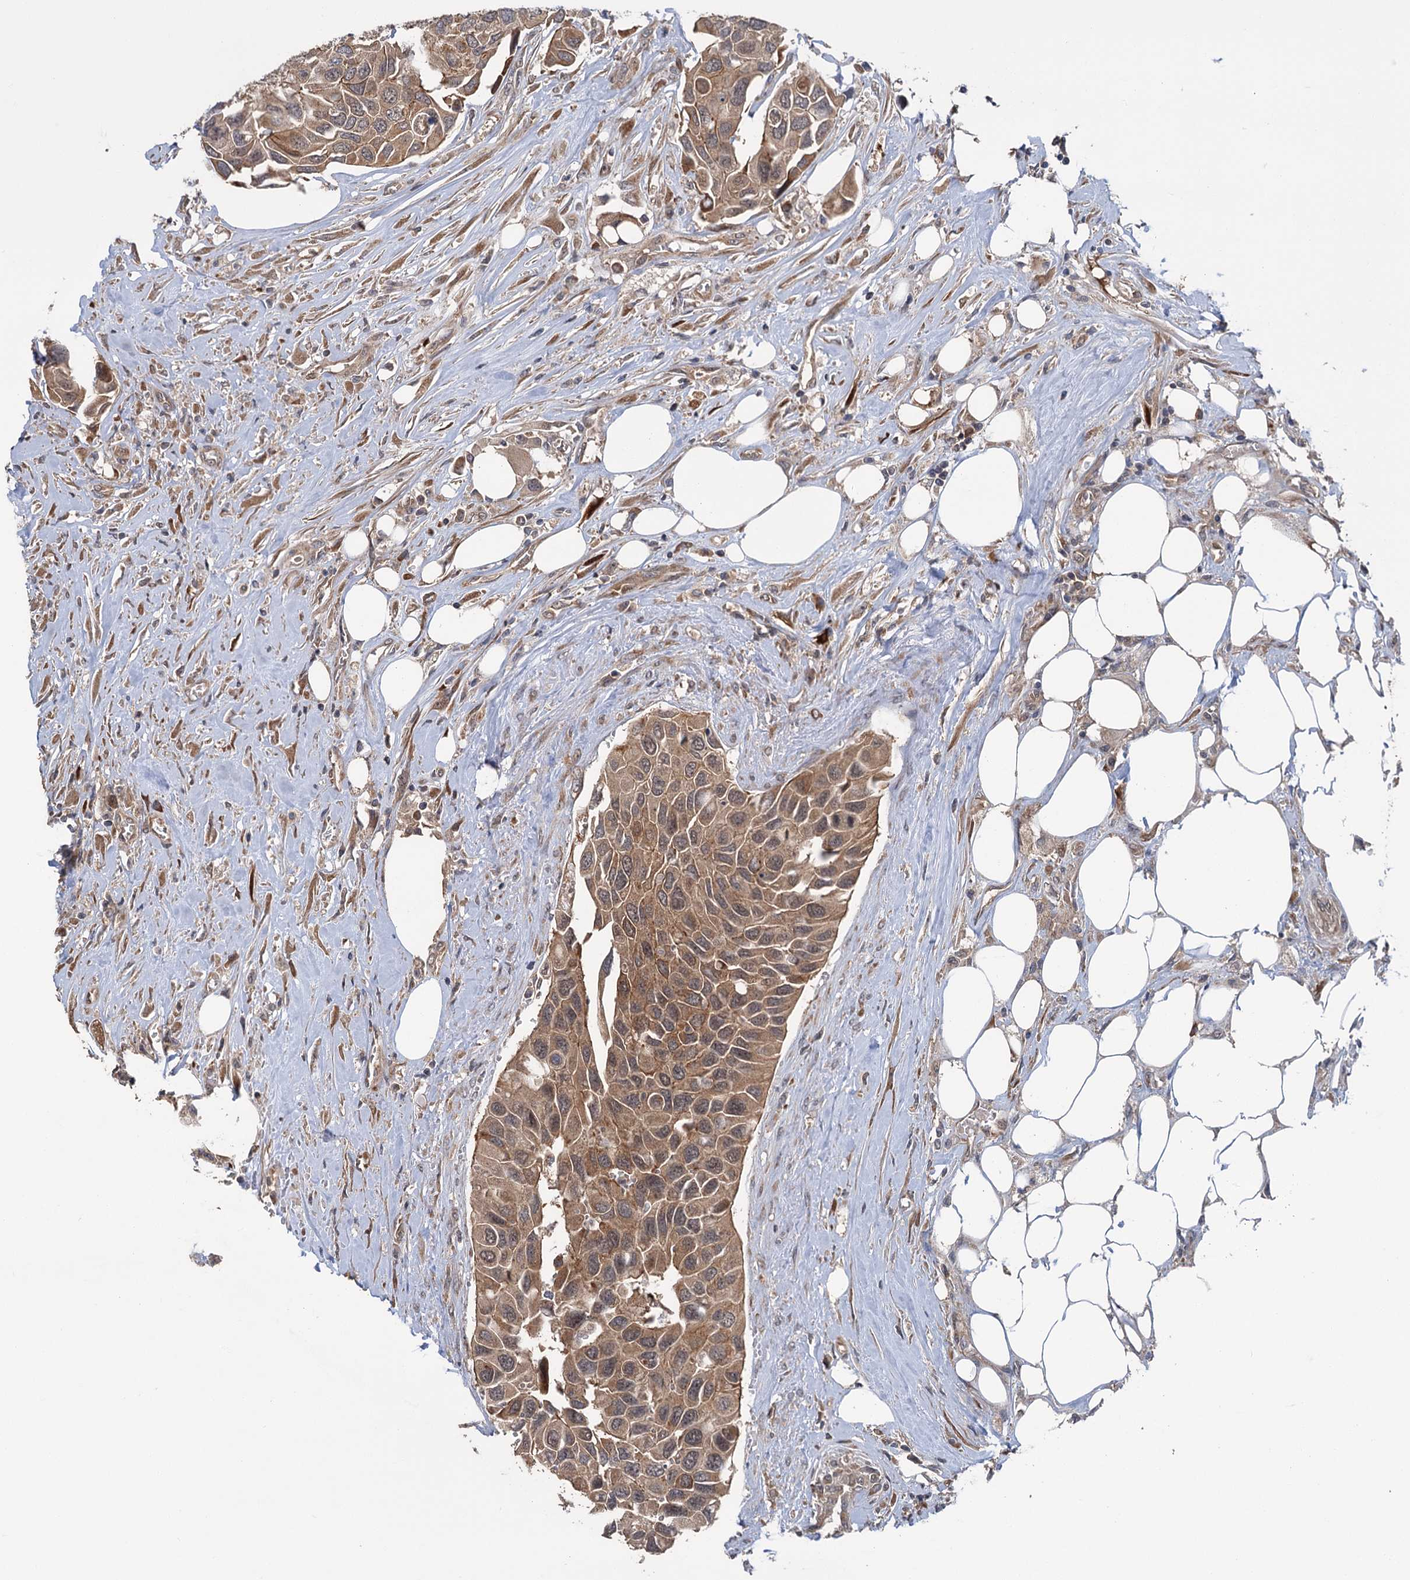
{"staining": {"intensity": "moderate", "quantity": ">75%", "location": "cytoplasmic/membranous"}, "tissue": "urothelial cancer", "cell_type": "Tumor cells", "image_type": "cancer", "snomed": [{"axis": "morphology", "description": "Urothelial carcinoma, High grade"}, {"axis": "topography", "description": "Urinary bladder"}], "caption": "A brown stain labels moderate cytoplasmic/membranous positivity of a protein in urothelial cancer tumor cells.", "gene": "KANSL2", "patient": {"sex": "male", "age": 74}}